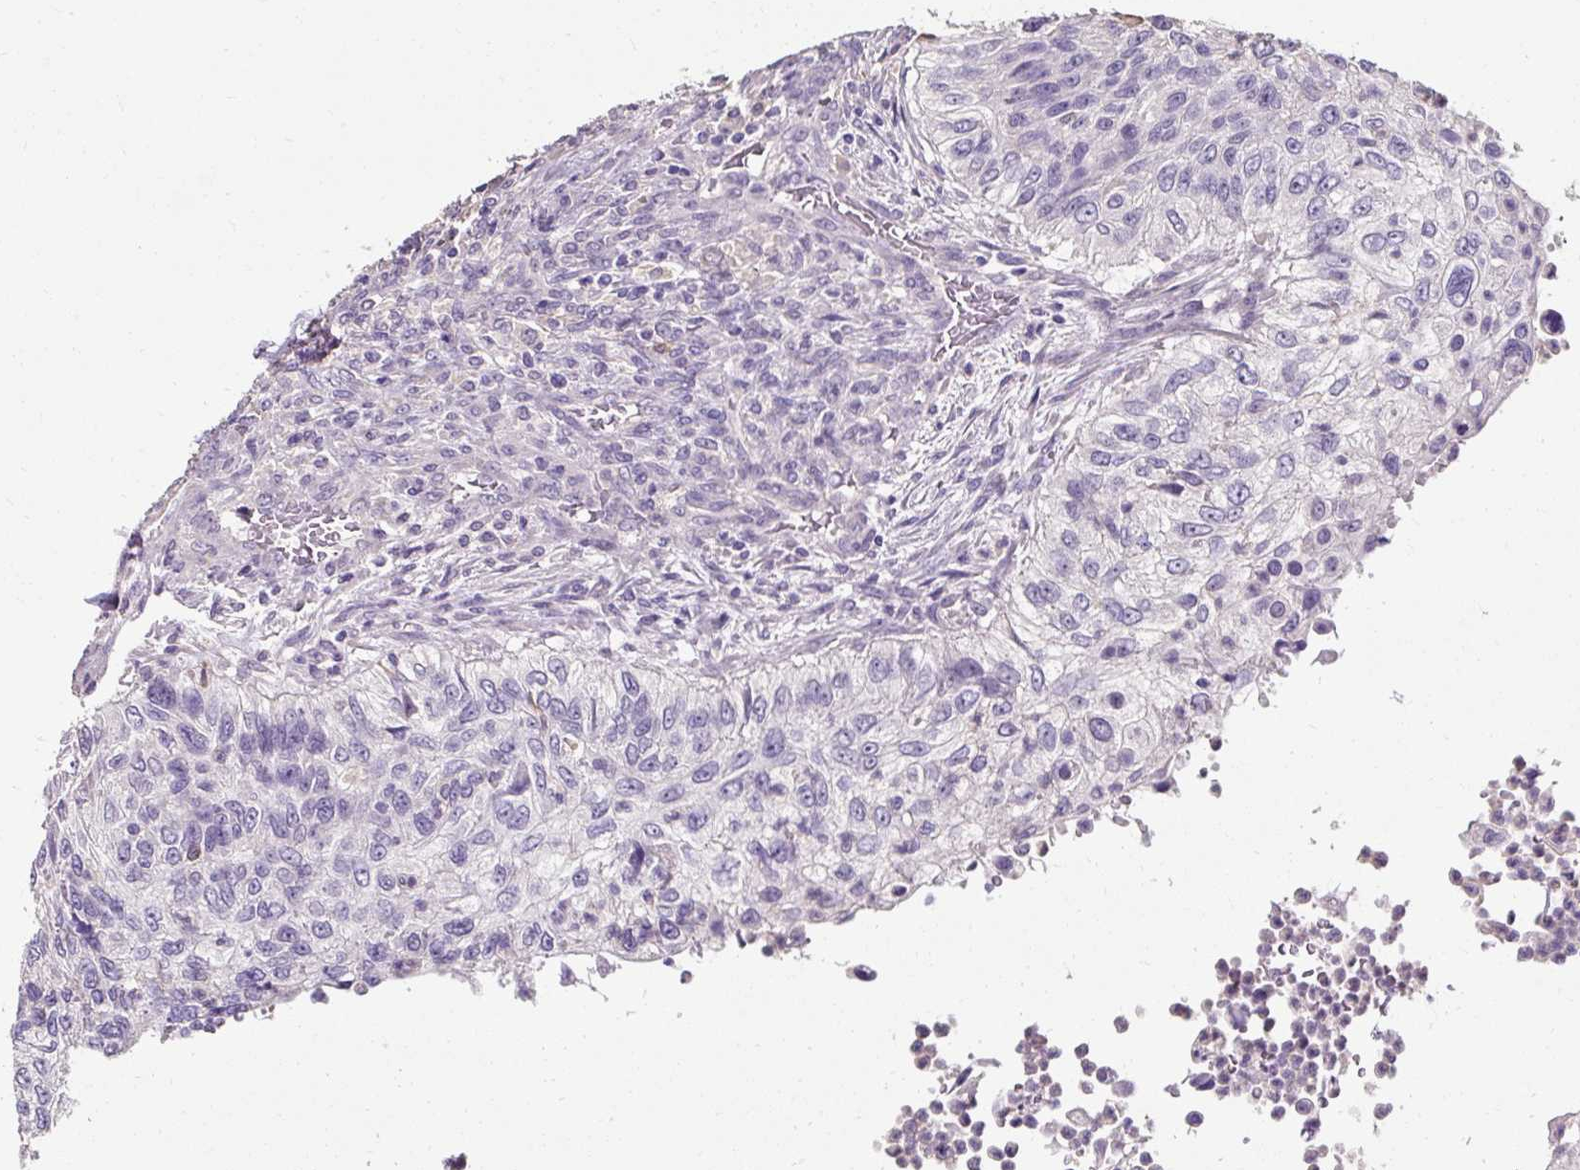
{"staining": {"intensity": "negative", "quantity": "none", "location": "none"}, "tissue": "urothelial cancer", "cell_type": "Tumor cells", "image_type": "cancer", "snomed": [{"axis": "morphology", "description": "Urothelial carcinoma, High grade"}, {"axis": "topography", "description": "Urinary bladder"}], "caption": "Tumor cells show no significant protein staining in urothelial cancer.", "gene": "KLHL24", "patient": {"sex": "female", "age": 60}}